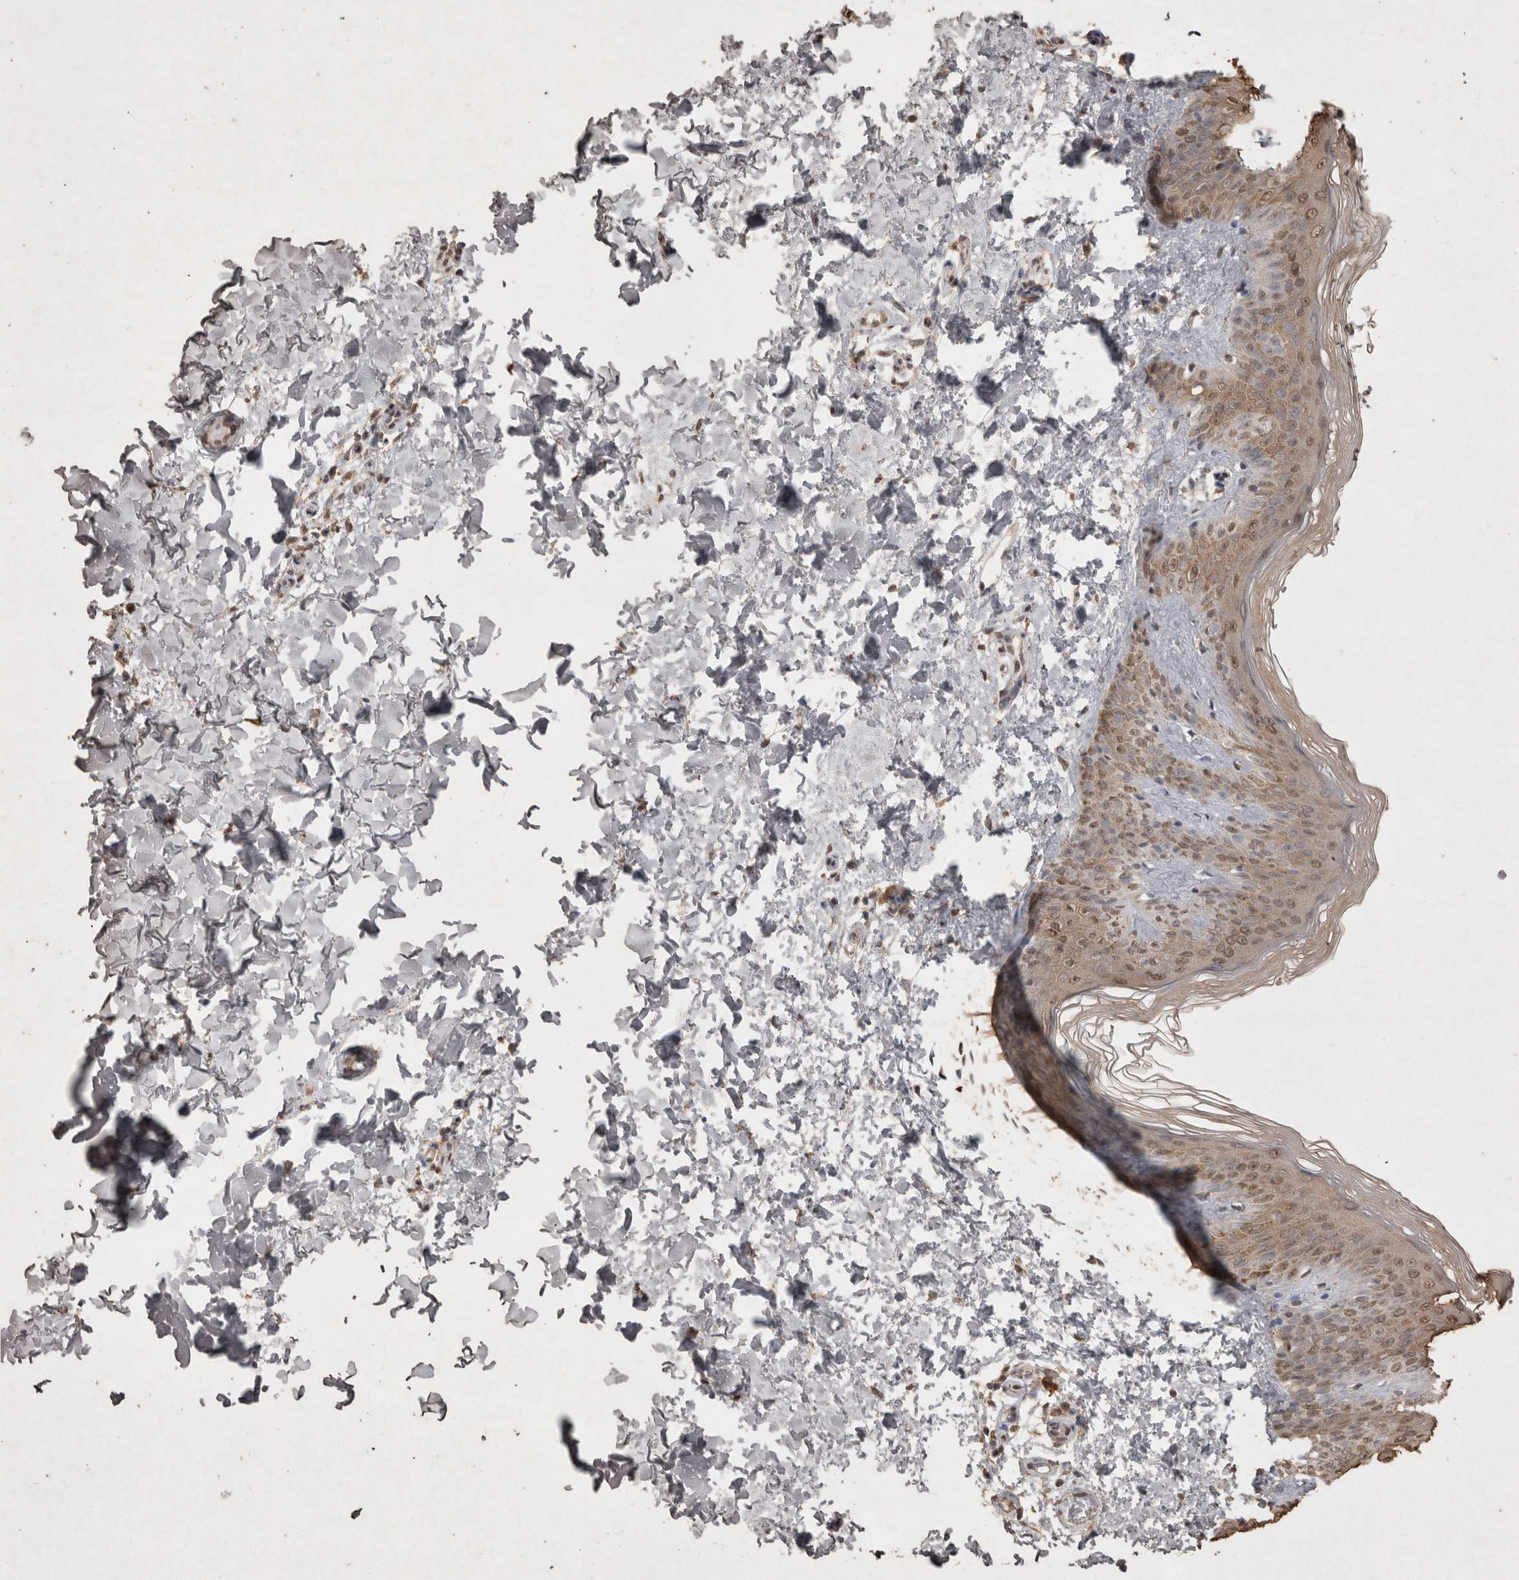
{"staining": {"intensity": "moderate", "quantity": ">75%", "location": "cytoplasmic/membranous,nuclear"}, "tissue": "skin", "cell_type": "Keratinocytes", "image_type": "normal", "snomed": [{"axis": "morphology", "description": "Normal tissue, NOS"}, {"axis": "morphology", "description": "Neoplasm, benign, NOS"}, {"axis": "topography", "description": "Skin"}, {"axis": "topography", "description": "Soft tissue"}], "caption": "Protein expression analysis of benign human skin reveals moderate cytoplasmic/membranous,nuclear staining in about >75% of keratinocytes.", "gene": "MLX", "patient": {"sex": "male", "age": 26}}